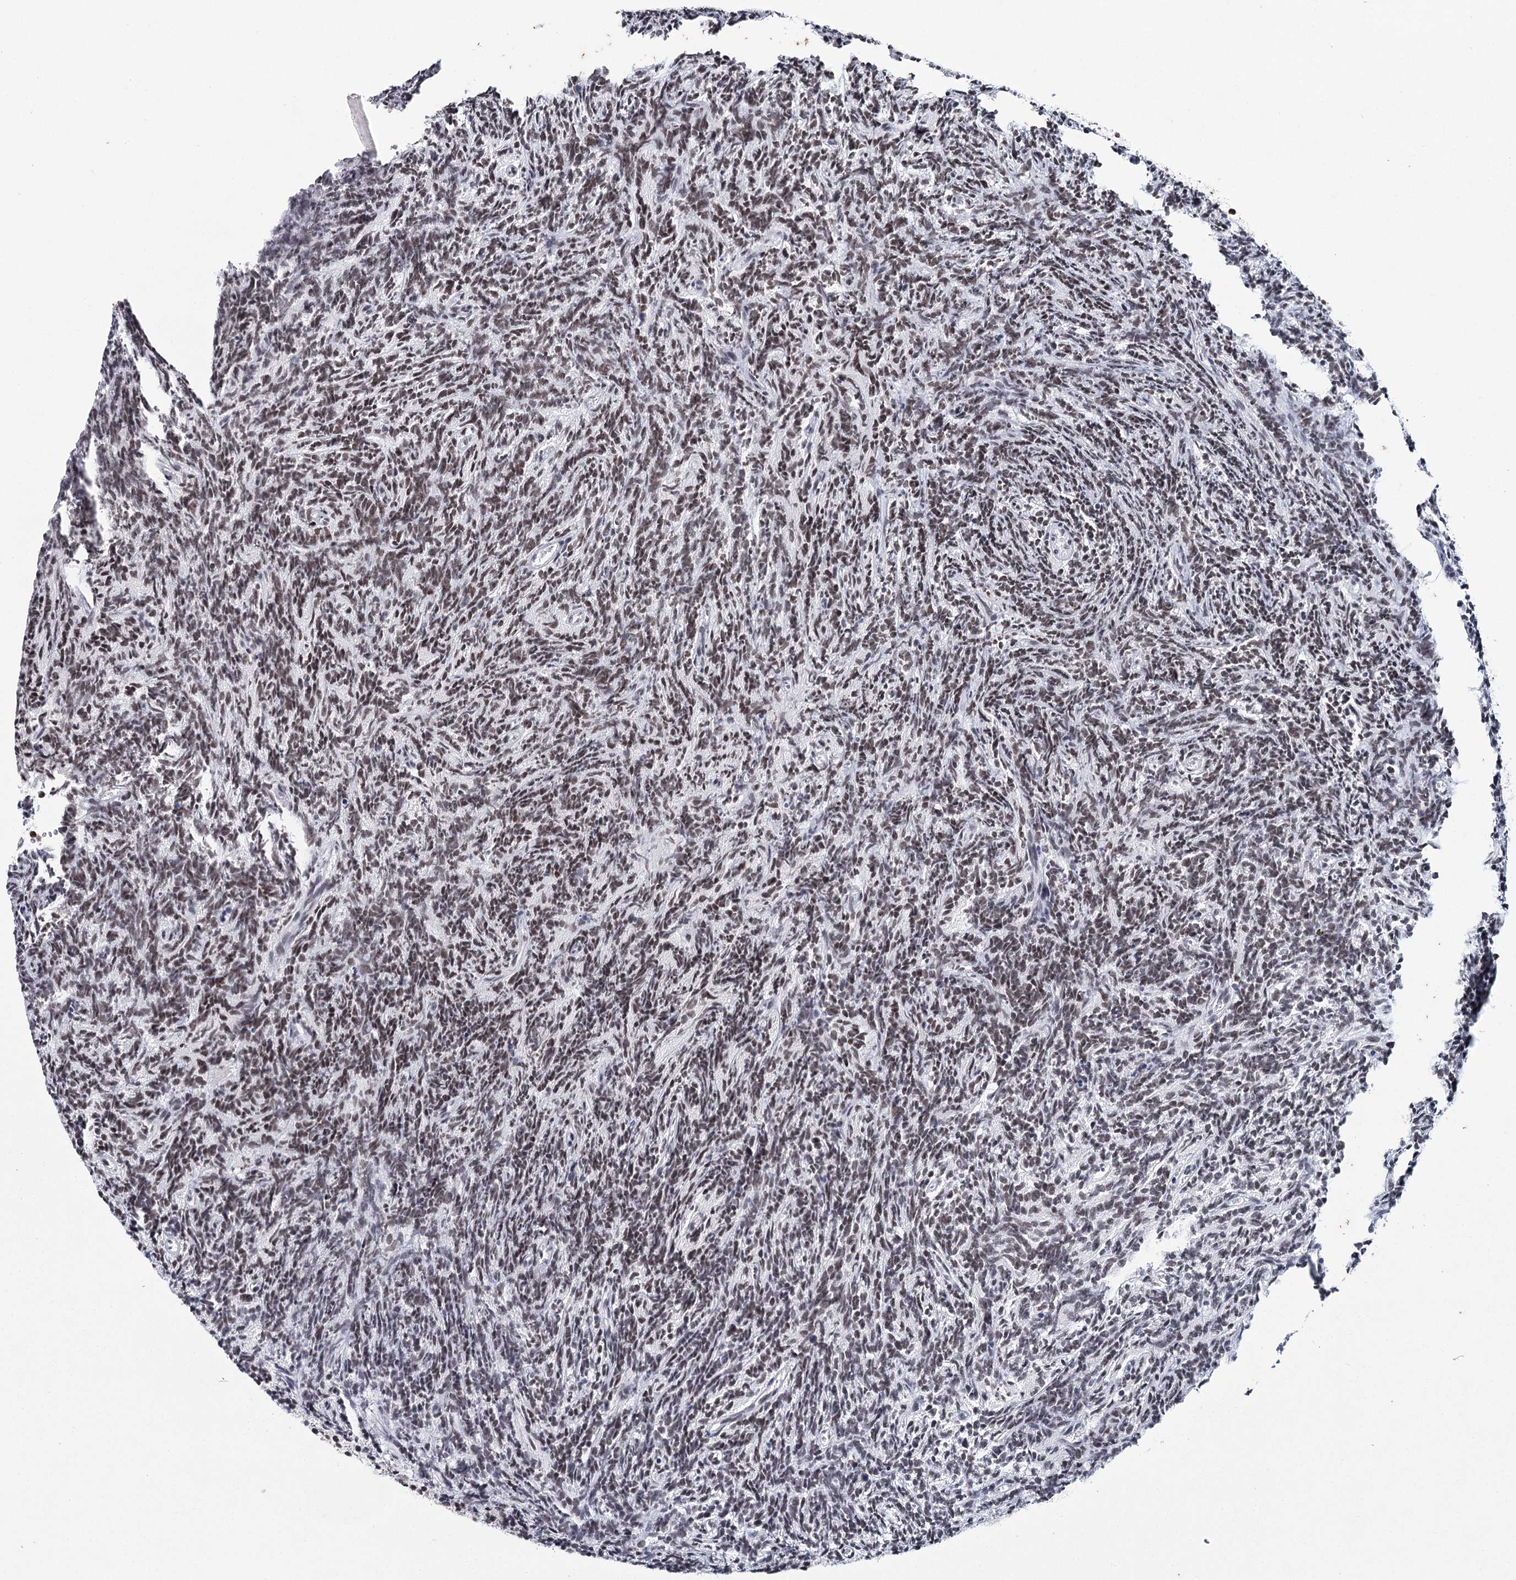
{"staining": {"intensity": "moderate", "quantity": ">75%", "location": "nuclear"}, "tissue": "glioma", "cell_type": "Tumor cells", "image_type": "cancer", "snomed": [{"axis": "morphology", "description": "Glioma, malignant, Low grade"}, {"axis": "topography", "description": "Brain"}], "caption": "Immunohistochemistry (DAB (3,3'-diaminobenzidine)) staining of human malignant glioma (low-grade) shows moderate nuclear protein positivity in approximately >75% of tumor cells.", "gene": "SCAF8", "patient": {"sex": "female", "age": 1}}